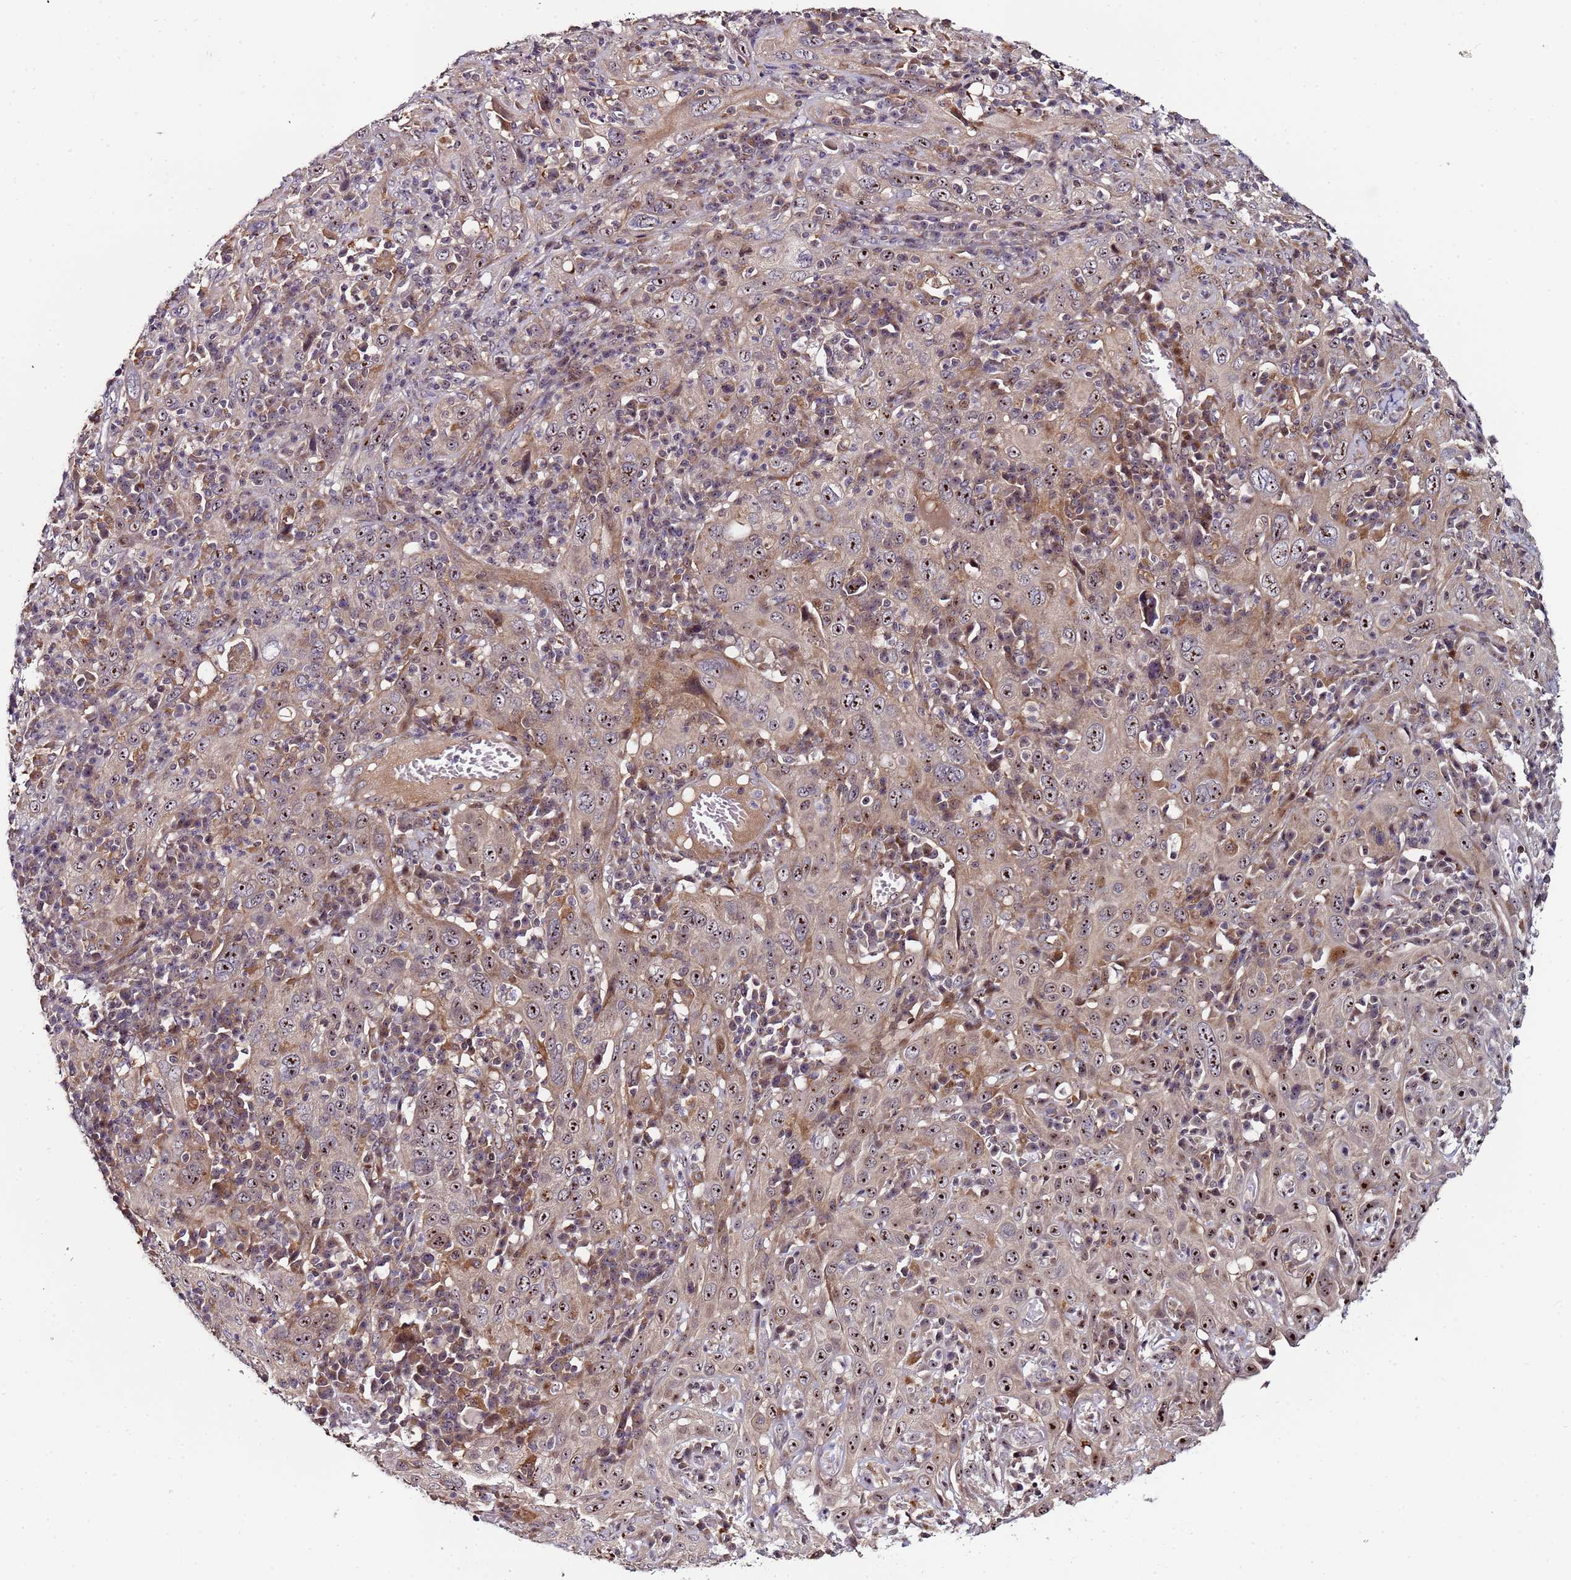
{"staining": {"intensity": "strong", "quantity": "25%-75%", "location": "nuclear"}, "tissue": "cervical cancer", "cell_type": "Tumor cells", "image_type": "cancer", "snomed": [{"axis": "morphology", "description": "Squamous cell carcinoma, NOS"}, {"axis": "topography", "description": "Cervix"}], "caption": "Squamous cell carcinoma (cervical) was stained to show a protein in brown. There is high levels of strong nuclear positivity in about 25%-75% of tumor cells.", "gene": "KRI1", "patient": {"sex": "female", "age": 46}}